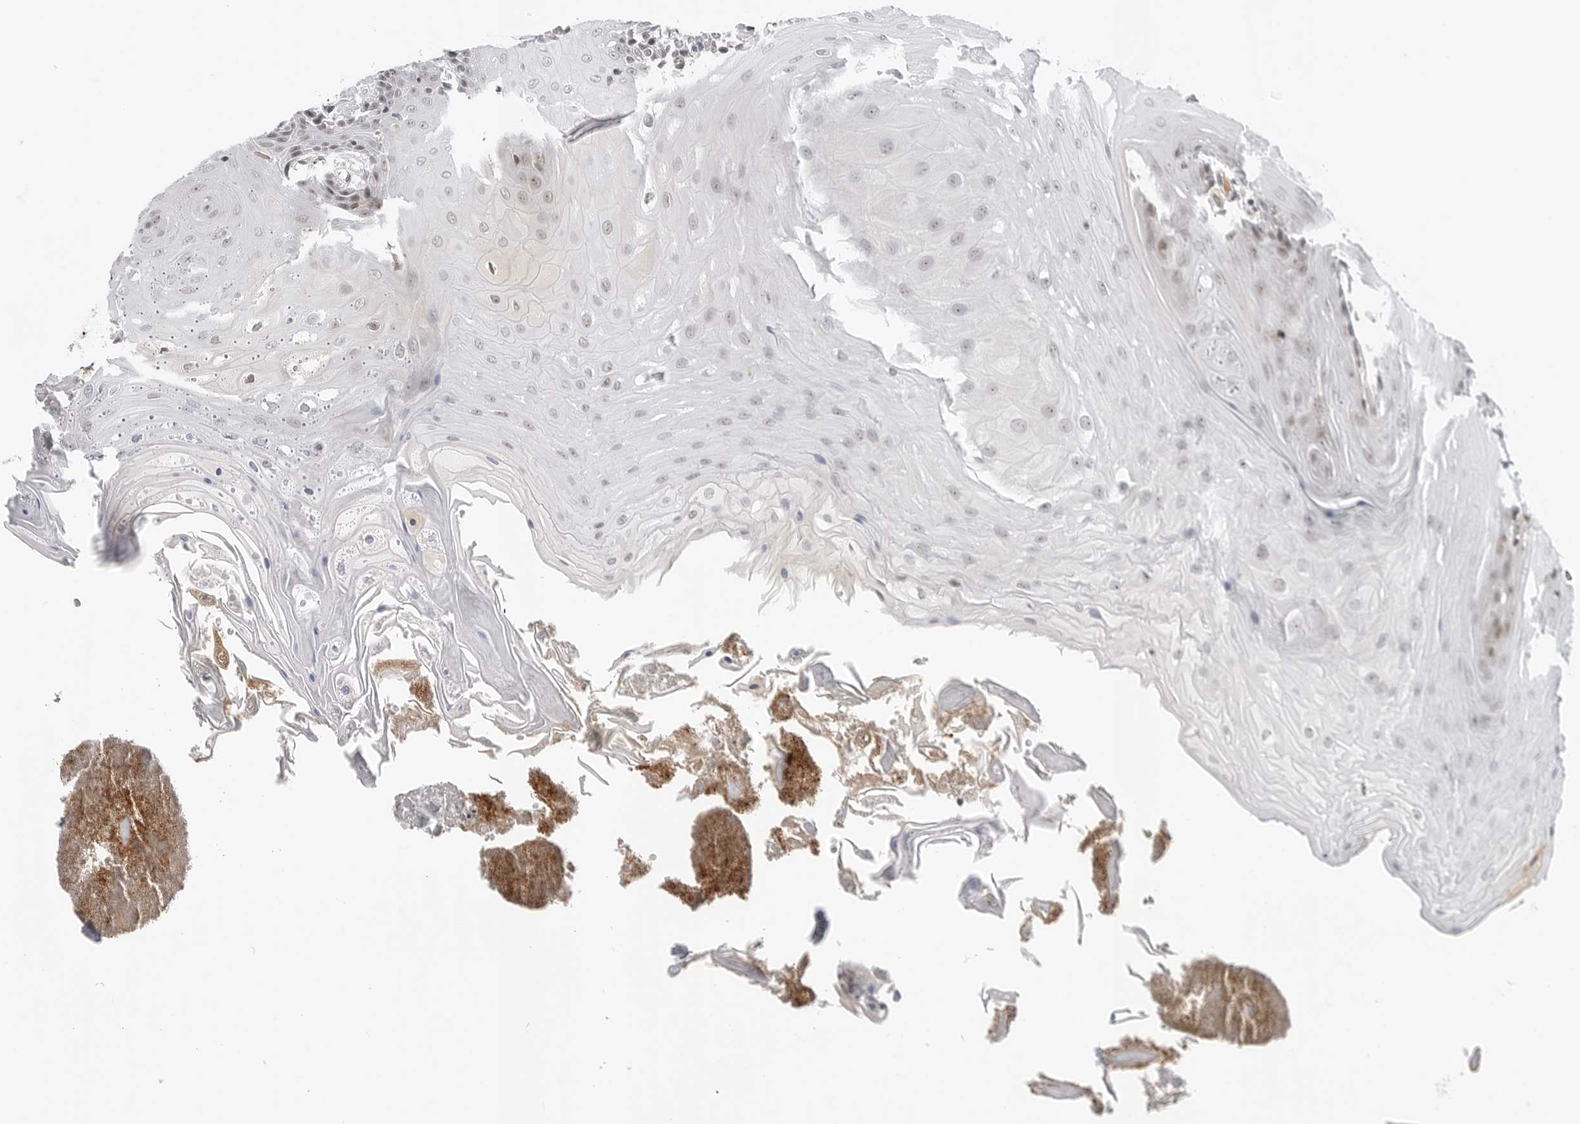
{"staining": {"intensity": "moderate", "quantity": "25%-75%", "location": "nuclear"}, "tissue": "oral mucosa", "cell_type": "Squamous epithelial cells", "image_type": "normal", "snomed": [{"axis": "morphology", "description": "Normal tissue, NOS"}, {"axis": "morphology", "description": "Squamous cell carcinoma, NOS"}, {"axis": "topography", "description": "Skeletal muscle"}, {"axis": "topography", "description": "Oral tissue"}, {"axis": "topography", "description": "Salivary gland"}, {"axis": "topography", "description": "Head-Neck"}], "caption": "Protein expression analysis of benign oral mucosa reveals moderate nuclear expression in approximately 25%-75% of squamous epithelial cells.", "gene": "WRAP53", "patient": {"sex": "male", "age": 54}}